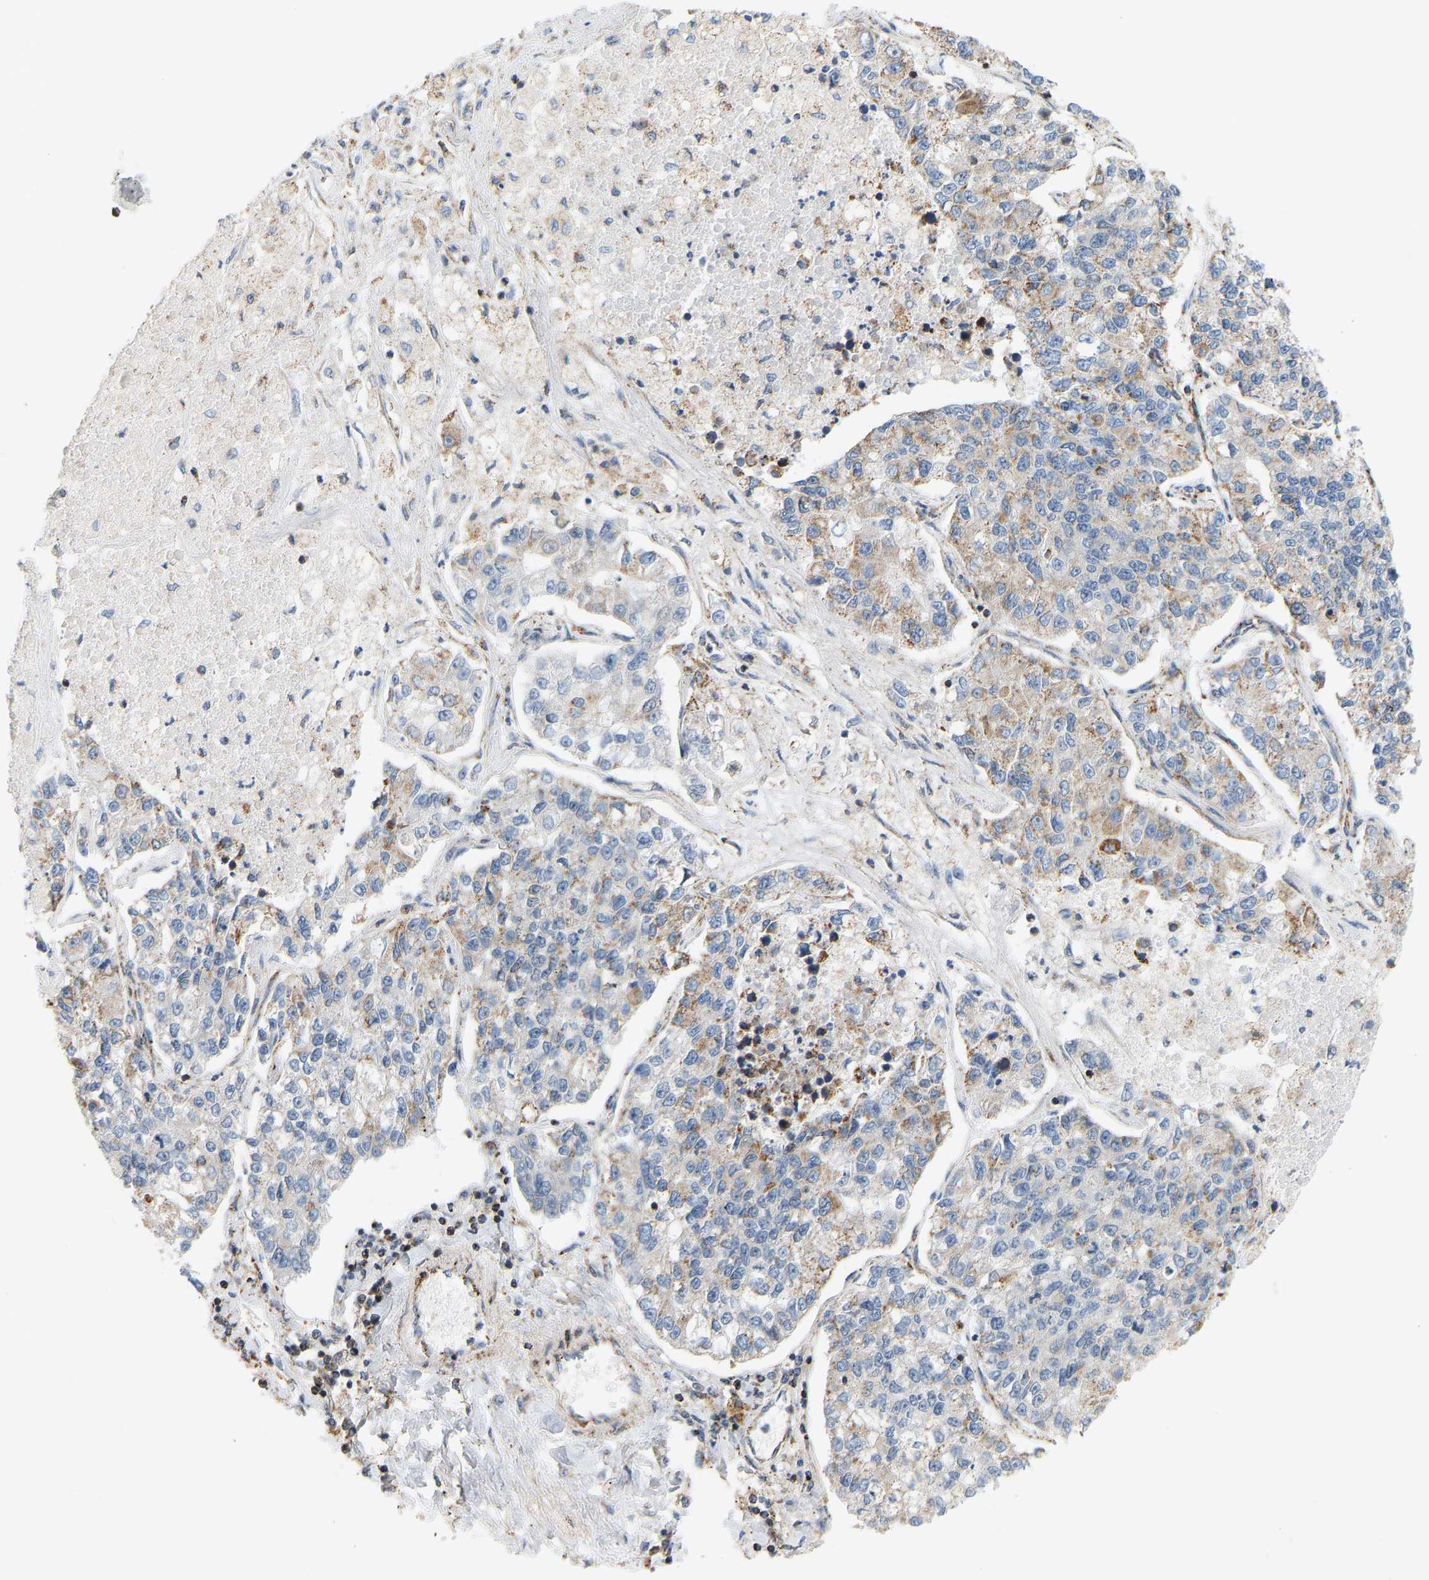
{"staining": {"intensity": "moderate", "quantity": "25%-75%", "location": "cytoplasmic/membranous"}, "tissue": "lung cancer", "cell_type": "Tumor cells", "image_type": "cancer", "snomed": [{"axis": "morphology", "description": "Adenocarcinoma, NOS"}, {"axis": "topography", "description": "Lung"}], "caption": "Lung cancer (adenocarcinoma) stained with immunohistochemistry (IHC) shows moderate cytoplasmic/membranous positivity in approximately 25%-75% of tumor cells.", "gene": "GPSM2", "patient": {"sex": "male", "age": 49}}